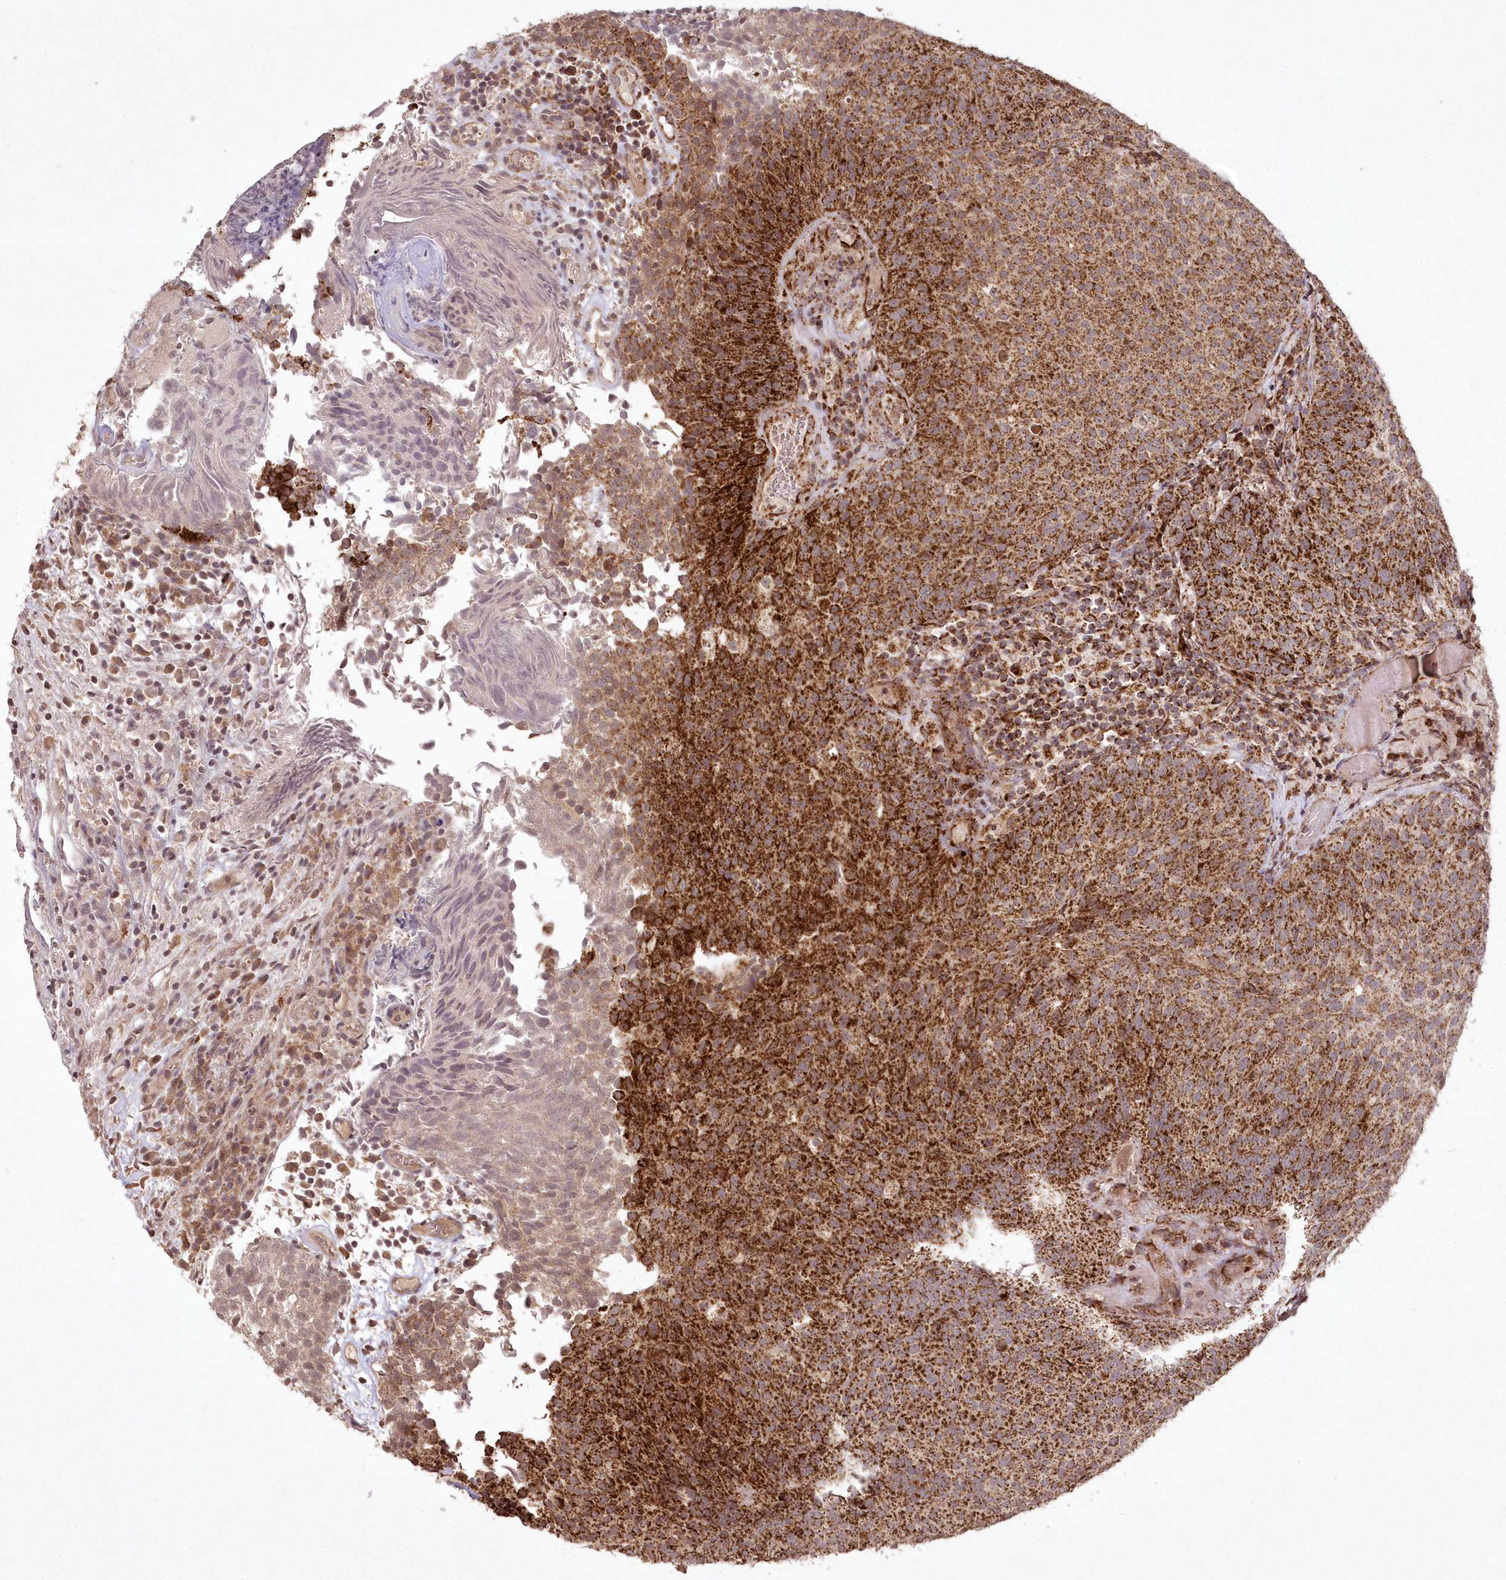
{"staining": {"intensity": "strong", "quantity": ">75%", "location": "cytoplasmic/membranous"}, "tissue": "urothelial cancer", "cell_type": "Tumor cells", "image_type": "cancer", "snomed": [{"axis": "morphology", "description": "Urothelial carcinoma, Low grade"}, {"axis": "topography", "description": "Urinary bladder"}], "caption": "IHC image of human urothelial cancer stained for a protein (brown), which demonstrates high levels of strong cytoplasmic/membranous staining in about >75% of tumor cells.", "gene": "LRPPRC", "patient": {"sex": "male", "age": 86}}